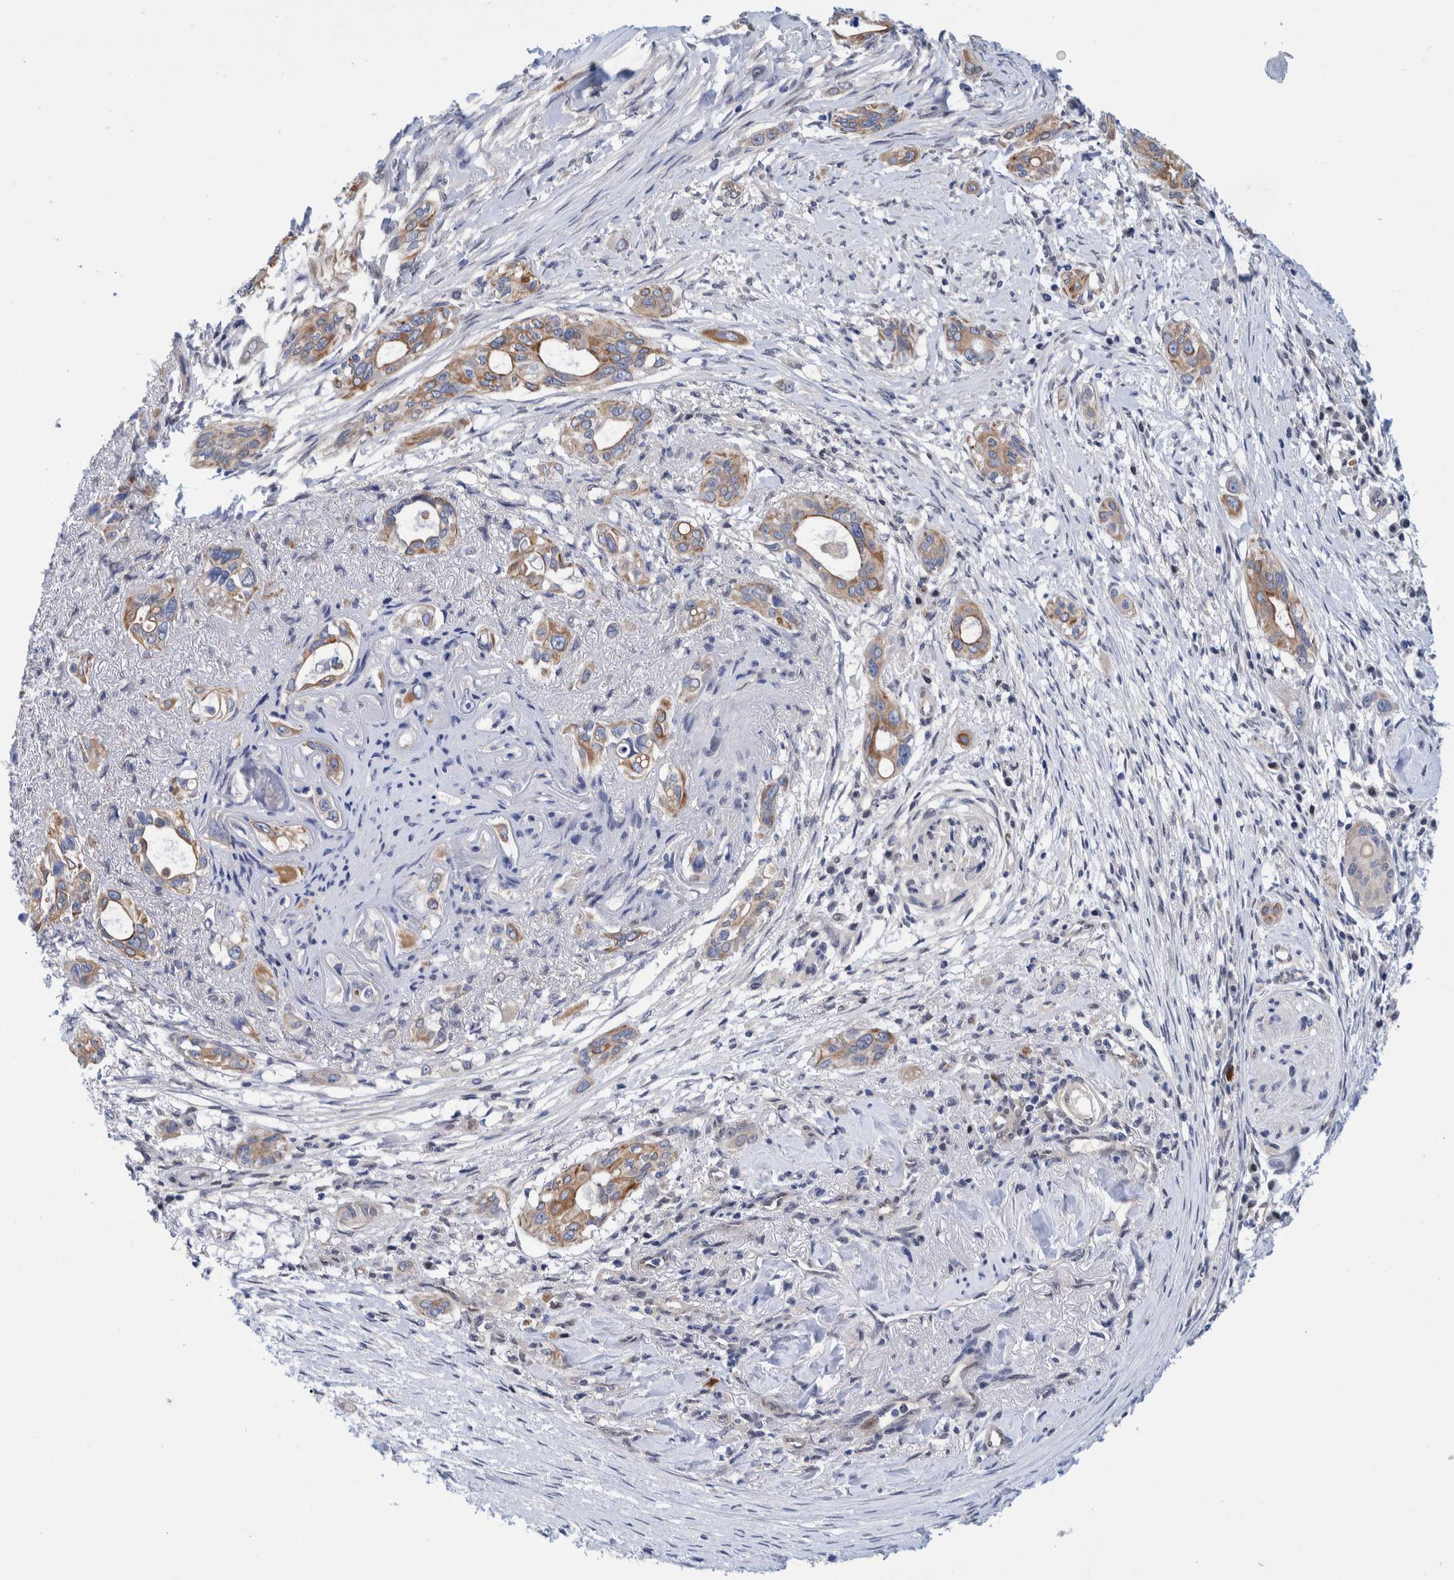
{"staining": {"intensity": "moderate", "quantity": ">75%", "location": "cytoplasmic/membranous"}, "tissue": "pancreatic cancer", "cell_type": "Tumor cells", "image_type": "cancer", "snomed": [{"axis": "morphology", "description": "Adenocarcinoma, NOS"}, {"axis": "topography", "description": "Pancreas"}], "caption": "Moderate cytoplasmic/membranous staining is appreciated in about >75% of tumor cells in pancreatic cancer (adenocarcinoma). Using DAB (brown) and hematoxylin (blue) stains, captured at high magnification using brightfield microscopy.", "gene": "PFAS", "patient": {"sex": "female", "age": 60}}